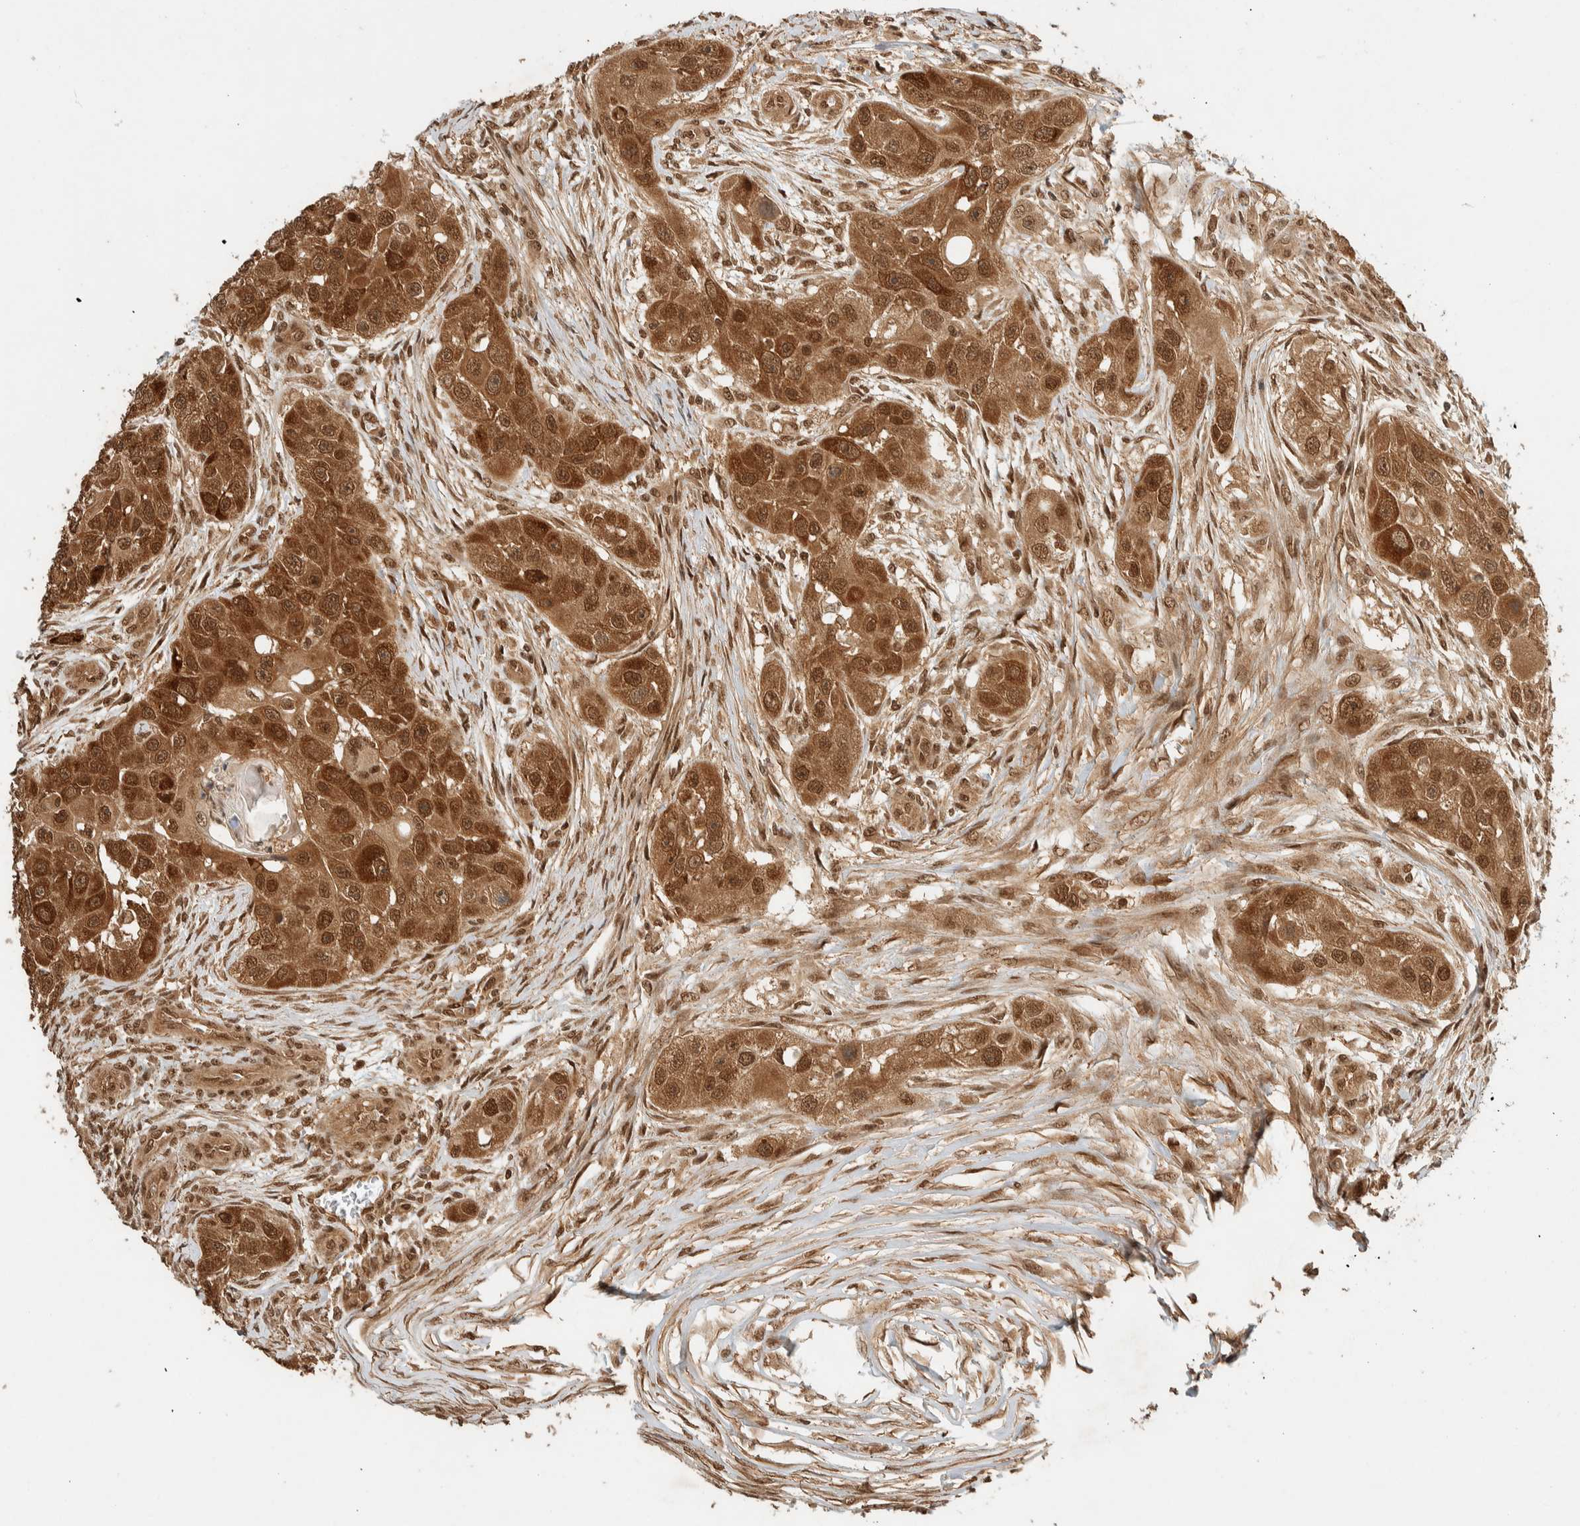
{"staining": {"intensity": "strong", "quantity": ">75%", "location": "cytoplasmic/membranous,nuclear"}, "tissue": "head and neck cancer", "cell_type": "Tumor cells", "image_type": "cancer", "snomed": [{"axis": "morphology", "description": "Normal tissue, NOS"}, {"axis": "morphology", "description": "Squamous cell carcinoma, NOS"}, {"axis": "topography", "description": "Skeletal muscle"}, {"axis": "topography", "description": "Head-Neck"}], "caption": "This is a histology image of immunohistochemistry (IHC) staining of head and neck cancer, which shows strong staining in the cytoplasmic/membranous and nuclear of tumor cells.", "gene": "ZBTB2", "patient": {"sex": "male", "age": 51}}